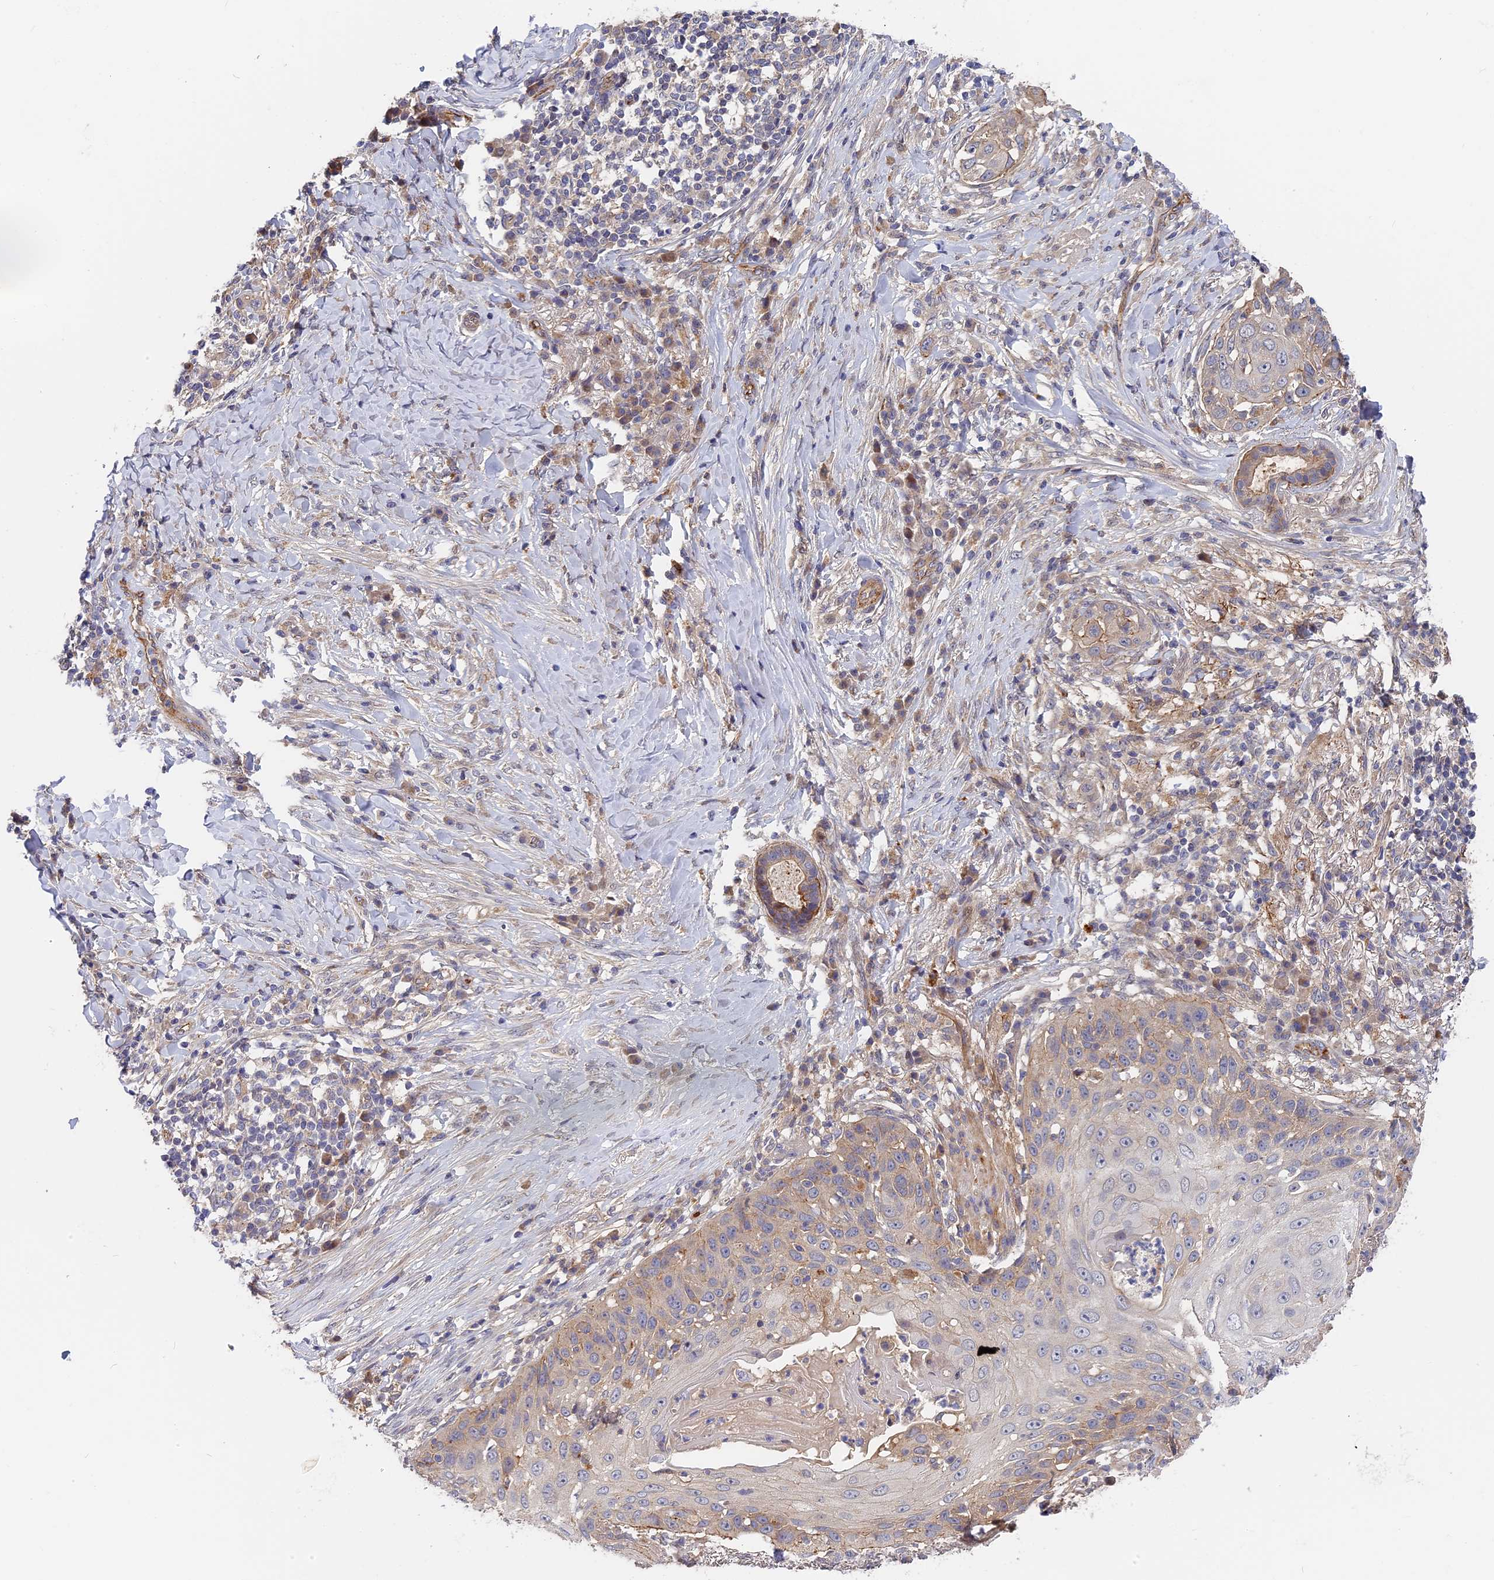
{"staining": {"intensity": "weak", "quantity": "<25%", "location": "cytoplasmic/membranous"}, "tissue": "skin cancer", "cell_type": "Tumor cells", "image_type": "cancer", "snomed": [{"axis": "morphology", "description": "Squamous cell carcinoma, NOS"}, {"axis": "topography", "description": "Skin"}], "caption": "Immunohistochemistry photomicrograph of neoplastic tissue: skin squamous cell carcinoma stained with DAB (3,3'-diaminobenzidine) demonstrates no significant protein positivity in tumor cells. (DAB (3,3'-diaminobenzidine) immunohistochemistry visualized using brightfield microscopy, high magnification).", "gene": "MISP3", "patient": {"sex": "female", "age": 44}}